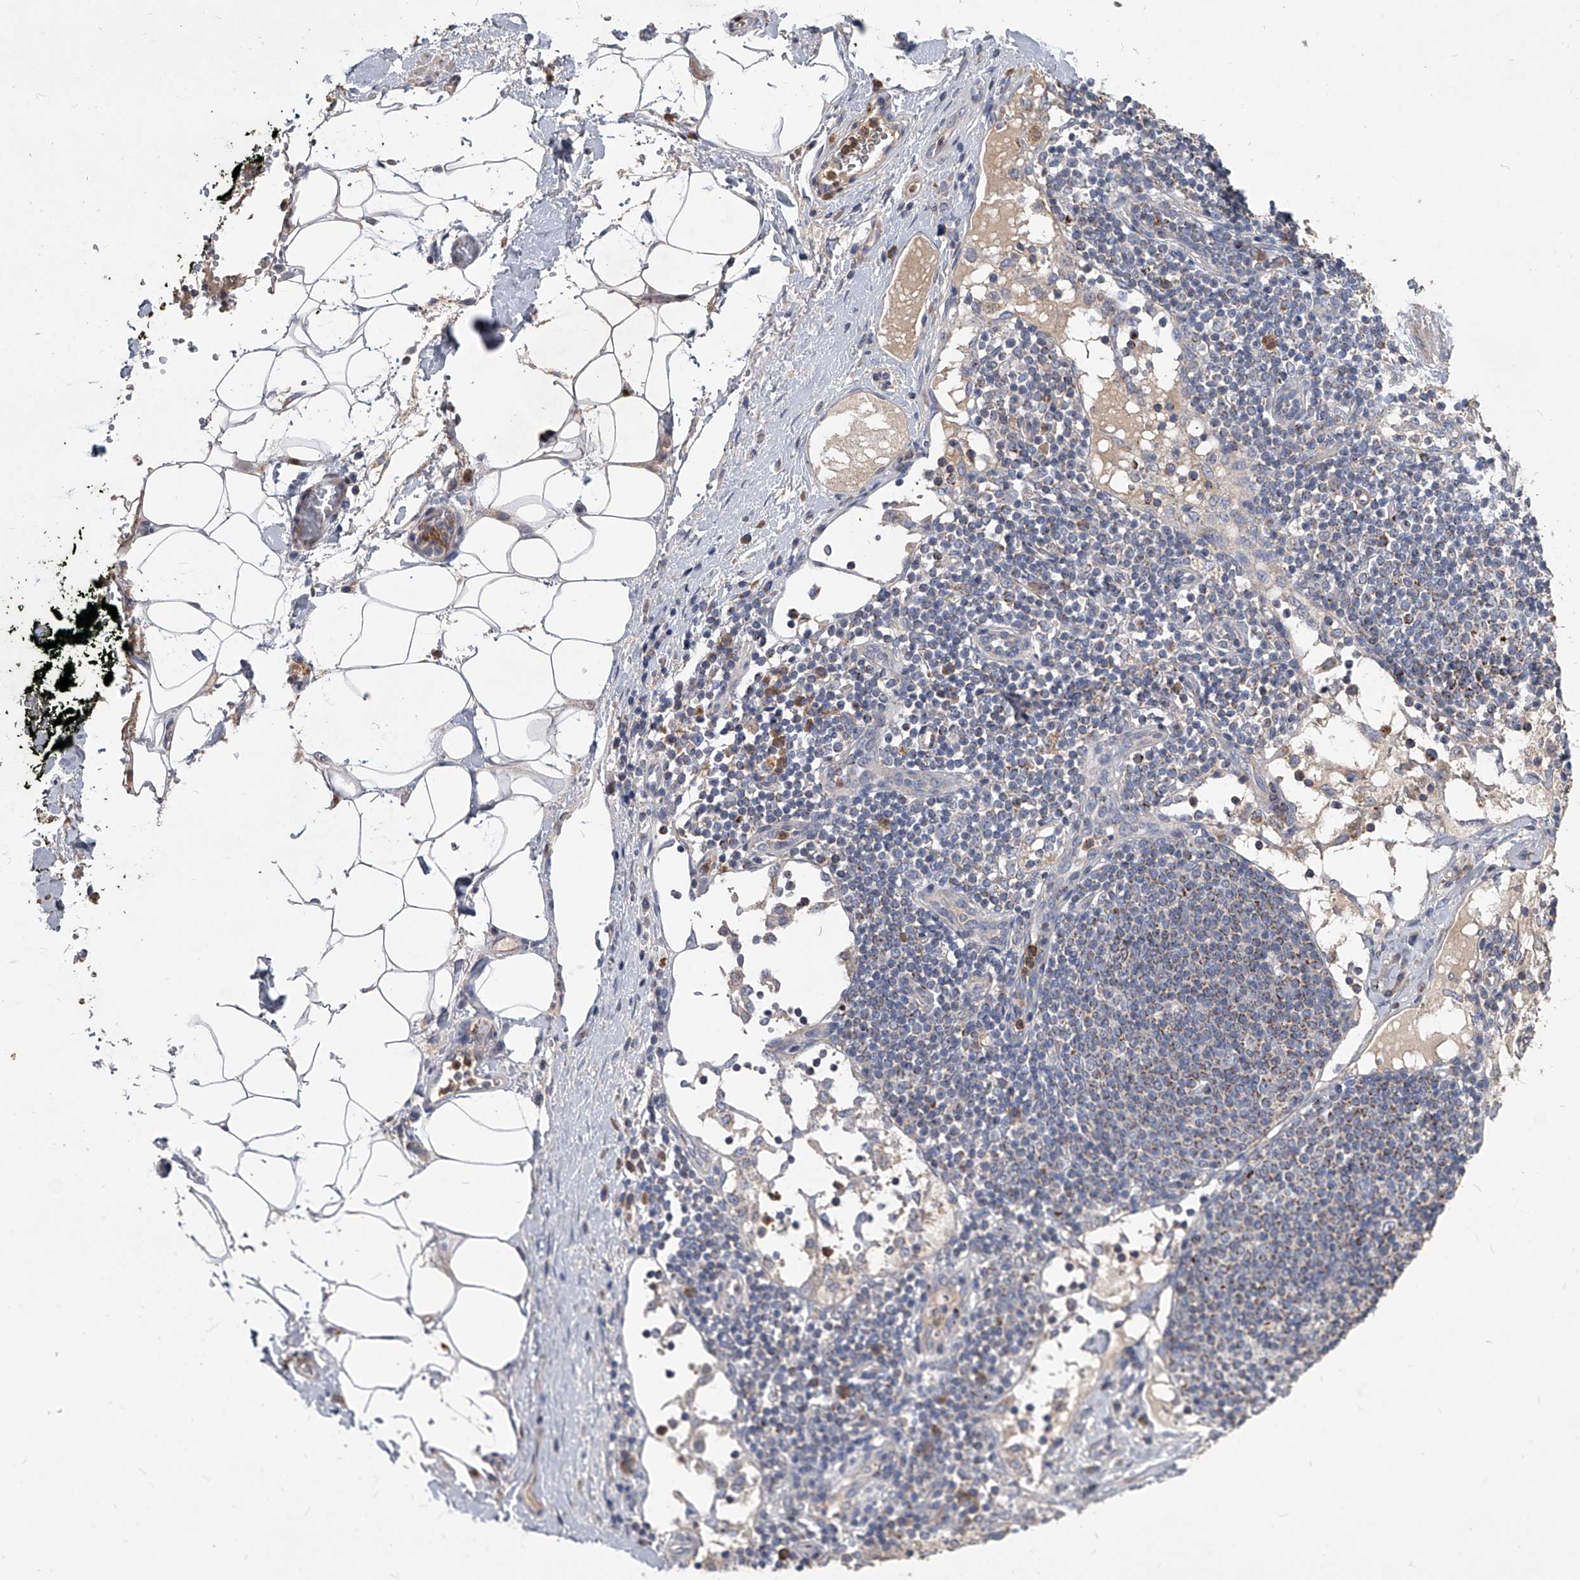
{"staining": {"intensity": "negative", "quantity": "none", "location": "none"}, "tissue": "adipose tissue", "cell_type": "Adipocytes", "image_type": "normal", "snomed": [{"axis": "morphology", "description": "Normal tissue, NOS"}, {"axis": "morphology", "description": "Adenocarcinoma, NOS"}, {"axis": "topography", "description": "Pancreas"}, {"axis": "topography", "description": "Peripheral nerve tissue"}], "caption": "IHC micrograph of normal adipose tissue: human adipose tissue stained with DAB exhibits no significant protein staining in adipocytes.", "gene": "NRP1", "patient": {"sex": "male", "age": 59}}